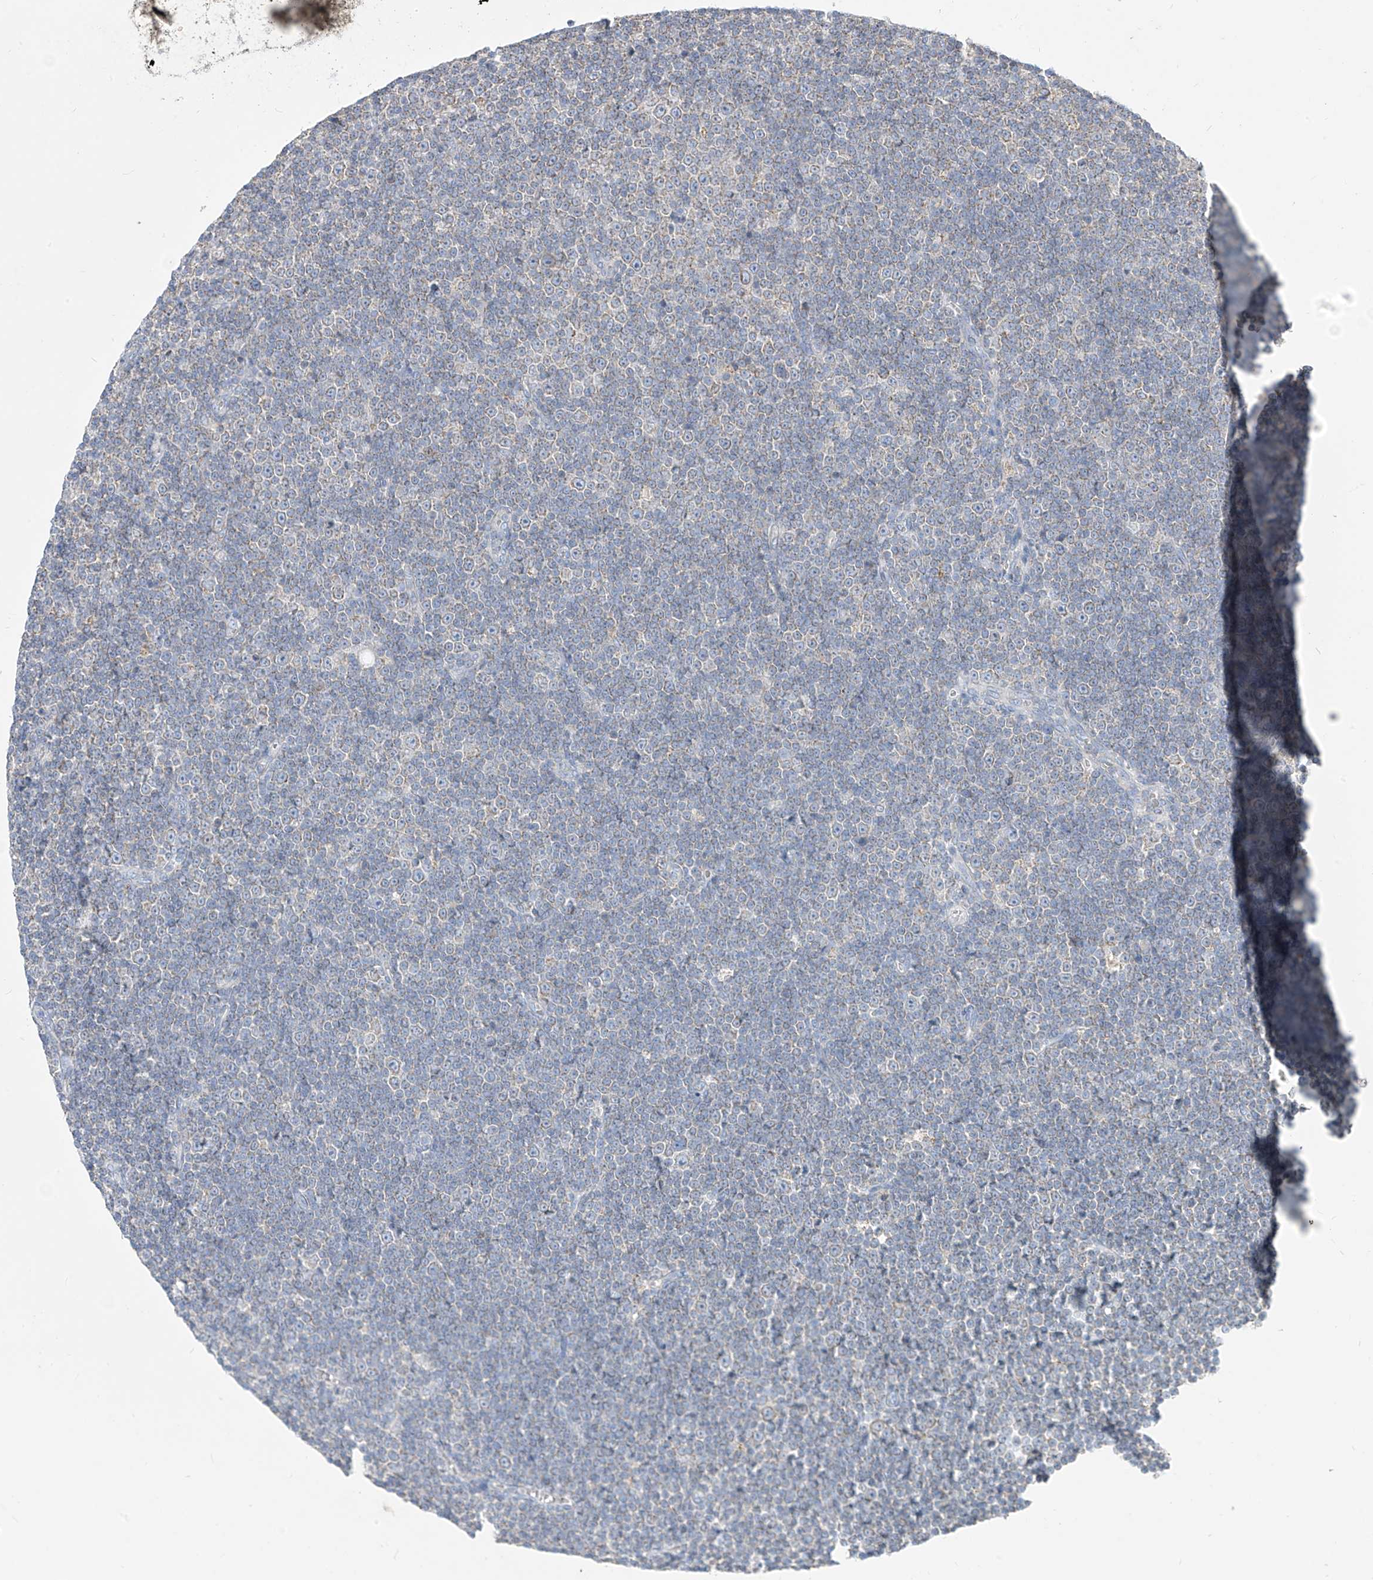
{"staining": {"intensity": "negative", "quantity": "none", "location": "none"}, "tissue": "lymphoma", "cell_type": "Tumor cells", "image_type": "cancer", "snomed": [{"axis": "morphology", "description": "Malignant lymphoma, non-Hodgkin's type, Low grade"}, {"axis": "topography", "description": "Lymph node"}], "caption": "Photomicrograph shows no significant protein positivity in tumor cells of low-grade malignant lymphoma, non-Hodgkin's type. (Stains: DAB immunohistochemistry (IHC) with hematoxylin counter stain, Microscopy: brightfield microscopy at high magnification).", "gene": "RASA2", "patient": {"sex": "female", "age": 67}}